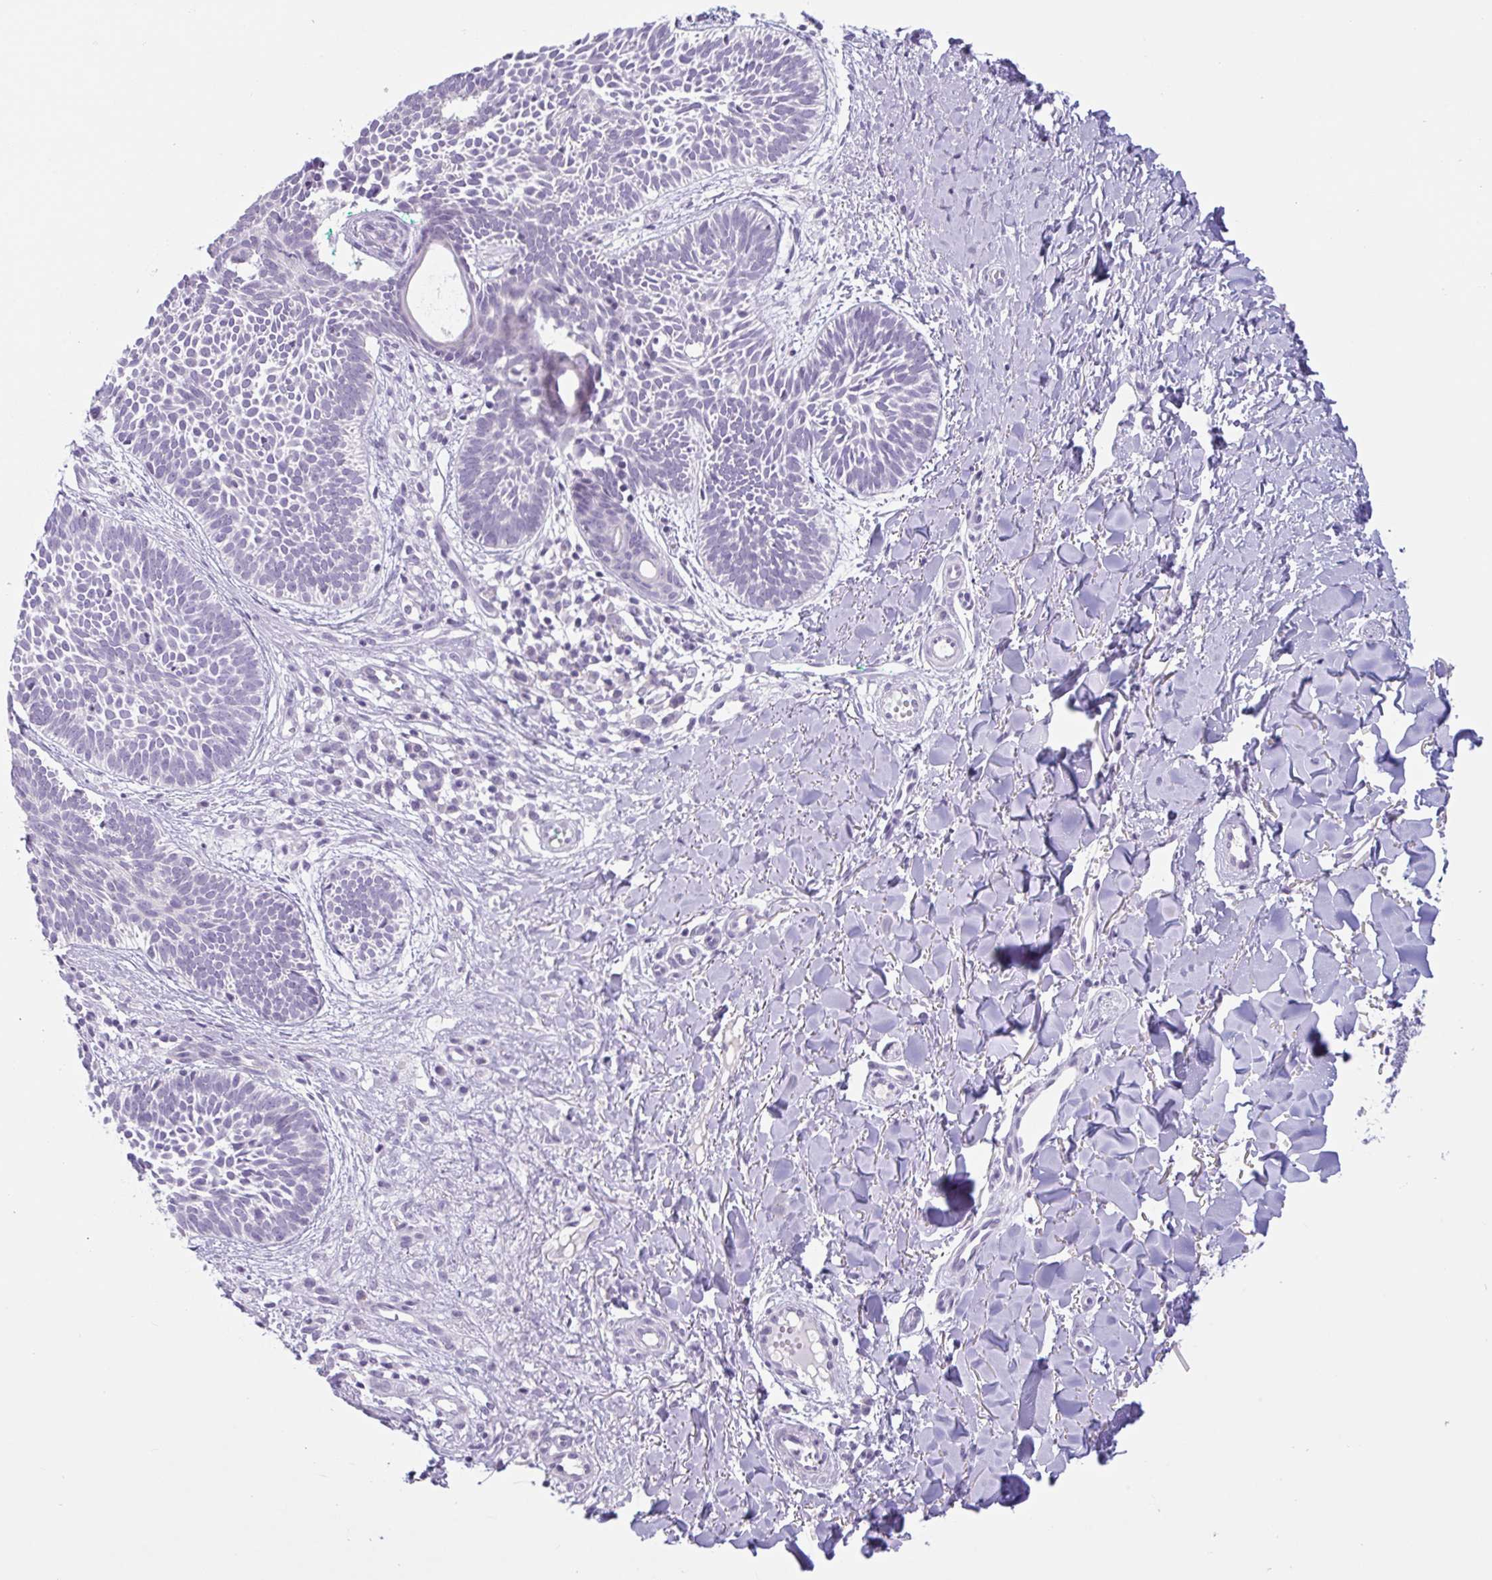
{"staining": {"intensity": "negative", "quantity": "none", "location": "none"}, "tissue": "skin cancer", "cell_type": "Tumor cells", "image_type": "cancer", "snomed": [{"axis": "morphology", "description": "Basal cell carcinoma"}, {"axis": "topography", "description": "Skin"}], "caption": "Protein analysis of skin cancer exhibits no significant staining in tumor cells.", "gene": "CTSE", "patient": {"sex": "male", "age": 49}}